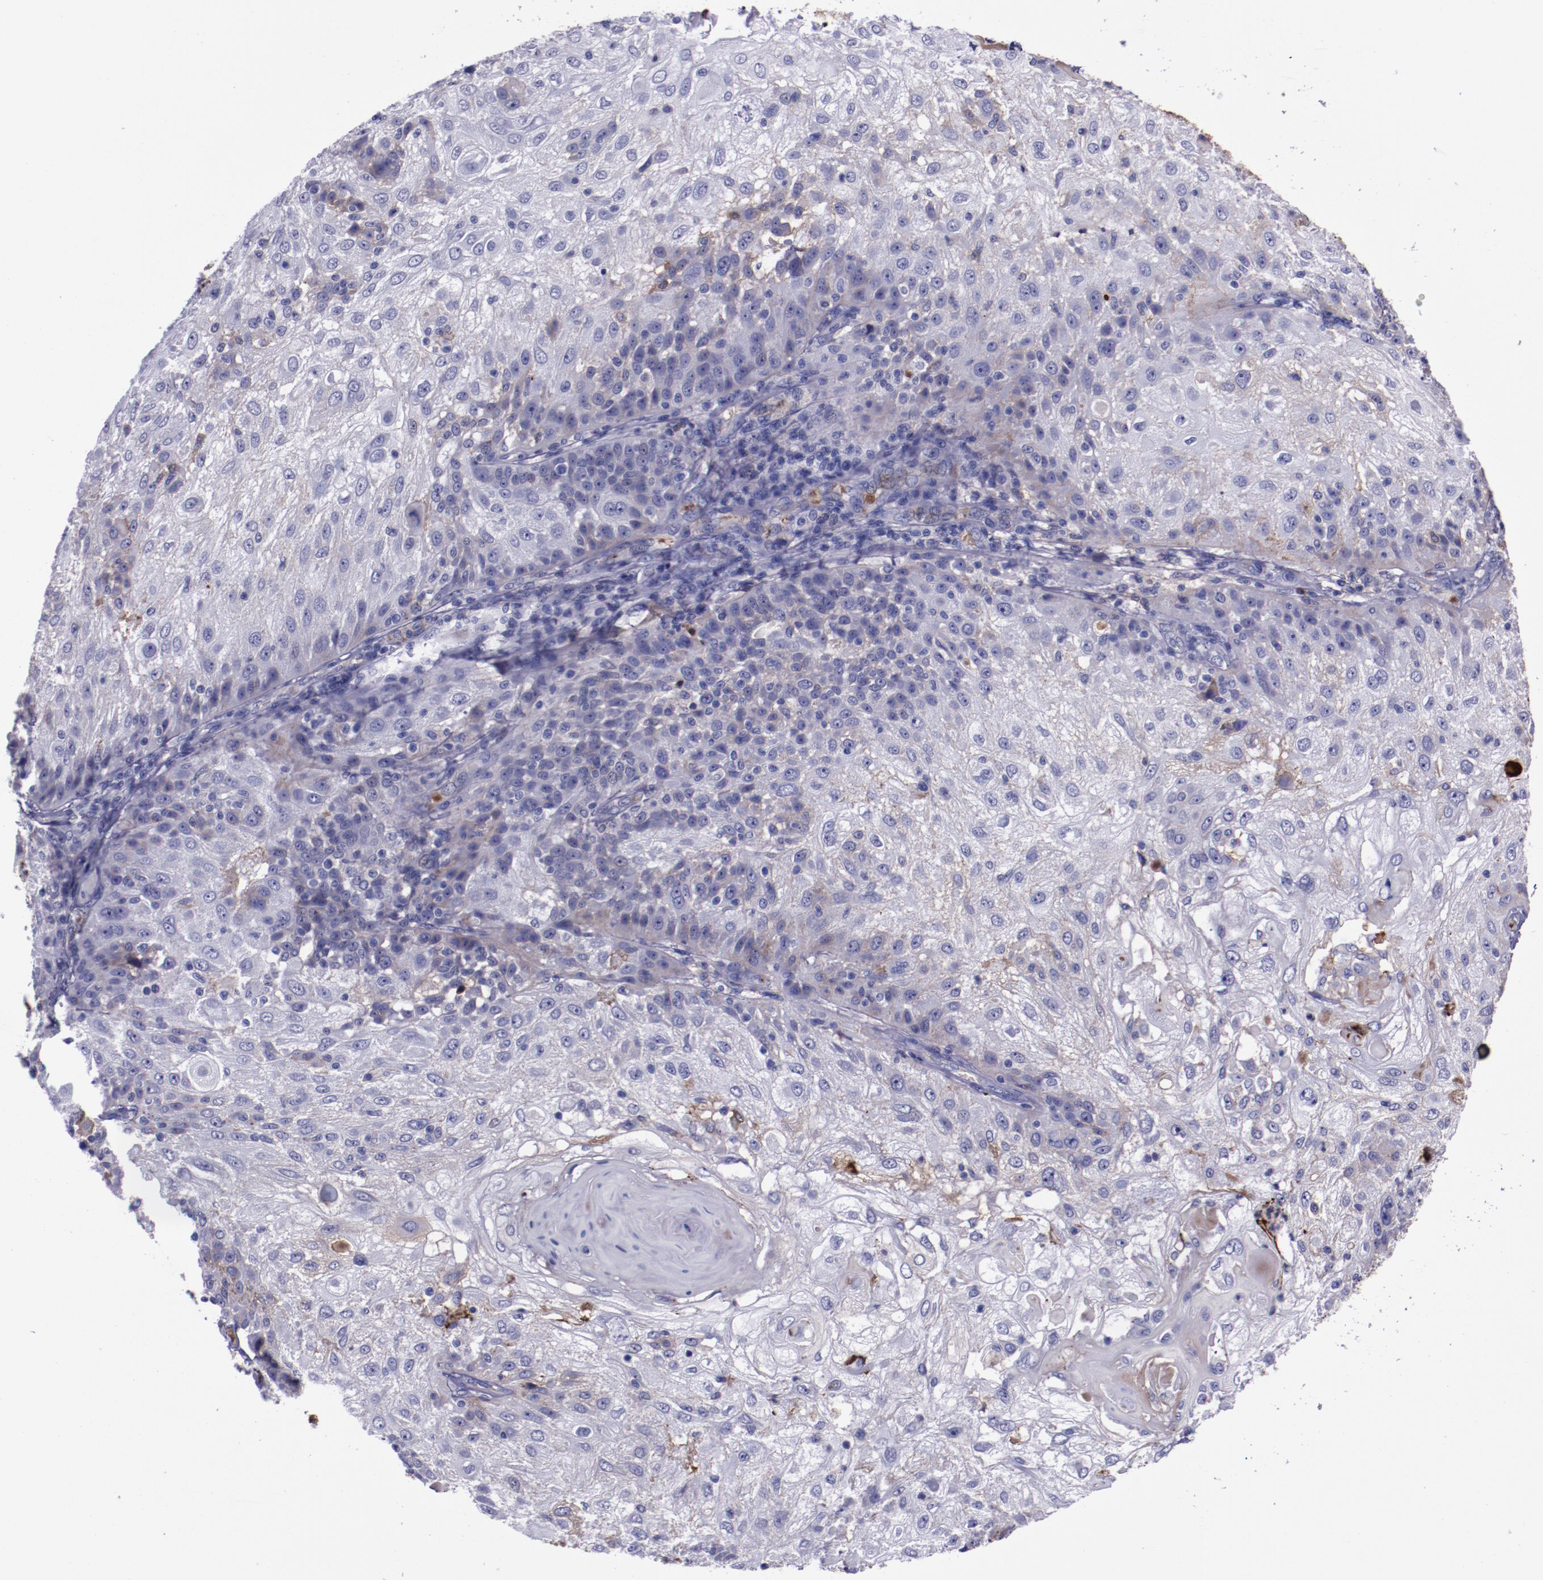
{"staining": {"intensity": "weak", "quantity": "<25%", "location": "cytoplasmic/membranous"}, "tissue": "skin cancer", "cell_type": "Tumor cells", "image_type": "cancer", "snomed": [{"axis": "morphology", "description": "Normal tissue, NOS"}, {"axis": "morphology", "description": "Squamous cell carcinoma, NOS"}, {"axis": "topography", "description": "Skin"}], "caption": "A photomicrograph of skin cancer (squamous cell carcinoma) stained for a protein shows no brown staining in tumor cells.", "gene": "APOH", "patient": {"sex": "female", "age": 83}}